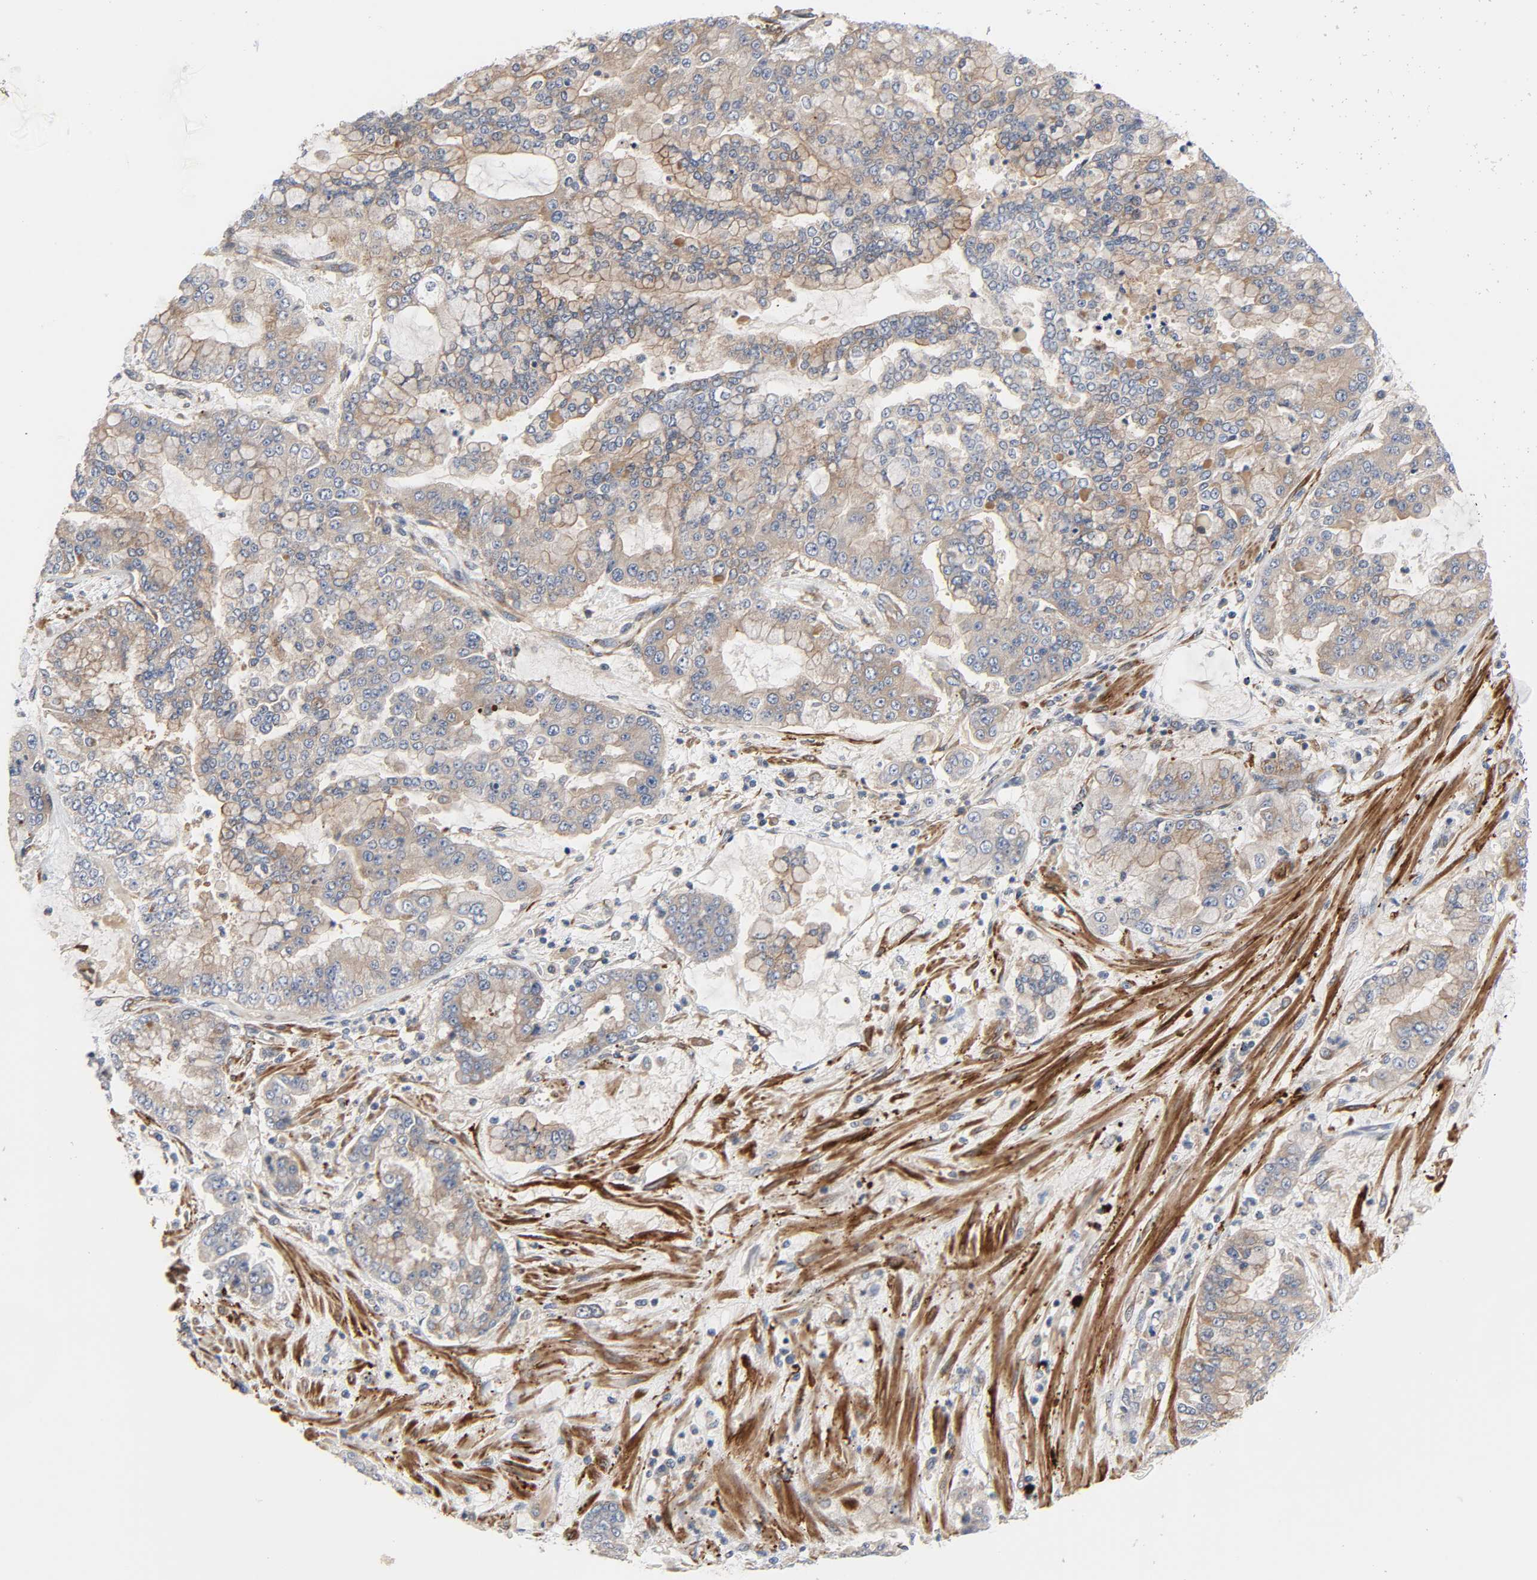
{"staining": {"intensity": "moderate", "quantity": ">75%", "location": "cytoplasmic/membranous"}, "tissue": "stomach cancer", "cell_type": "Tumor cells", "image_type": "cancer", "snomed": [{"axis": "morphology", "description": "Normal tissue, NOS"}, {"axis": "morphology", "description": "Adenocarcinoma, NOS"}, {"axis": "topography", "description": "Stomach, upper"}, {"axis": "topography", "description": "Stomach"}], "caption": "Brown immunohistochemical staining in human stomach cancer shows moderate cytoplasmic/membranous staining in about >75% of tumor cells. The protein is shown in brown color, while the nuclei are stained blue.", "gene": "ARHGAP1", "patient": {"sex": "male", "age": 76}}